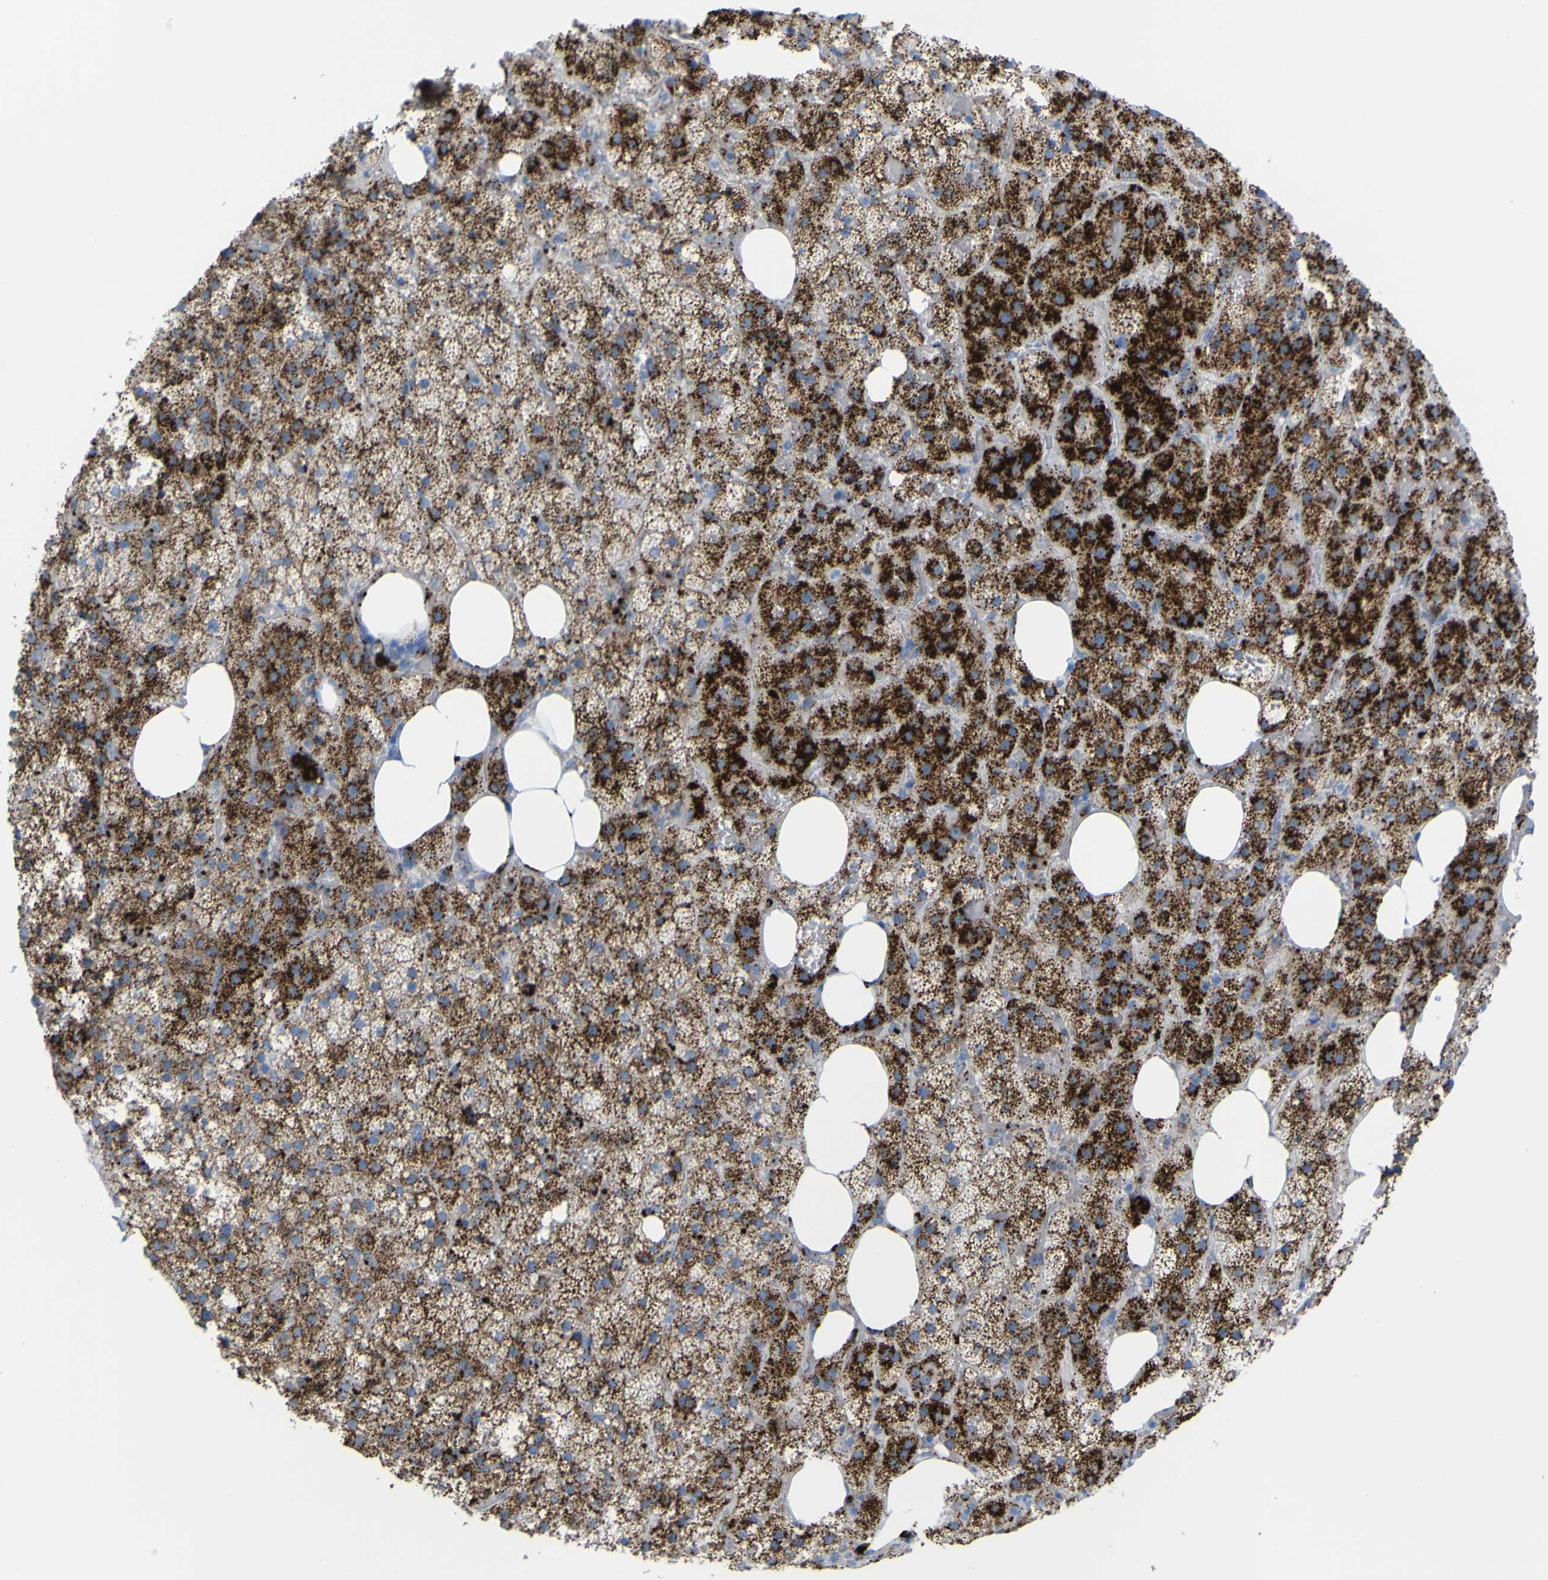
{"staining": {"intensity": "strong", "quantity": "25%-75%", "location": "cytoplasmic/membranous"}, "tissue": "adrenal gland", "cell_type": "Glandular cells", "image_type": "normal", "snomed": [{"axis": "morphology", "description": "Normal tissue, NOS"}, {"axis": "topography", "description": "Adrenal gland"}], "caption": "Strong cytoplasmic/membranous protein positivity is appreciated in approximately 25%-75% of glandular cells in adrenal gland. (brown staining indicates protein expression, while blue staining denotes nuclei).", "gene": "PLD3", "patient": {"sex": "female", "age": 59}}